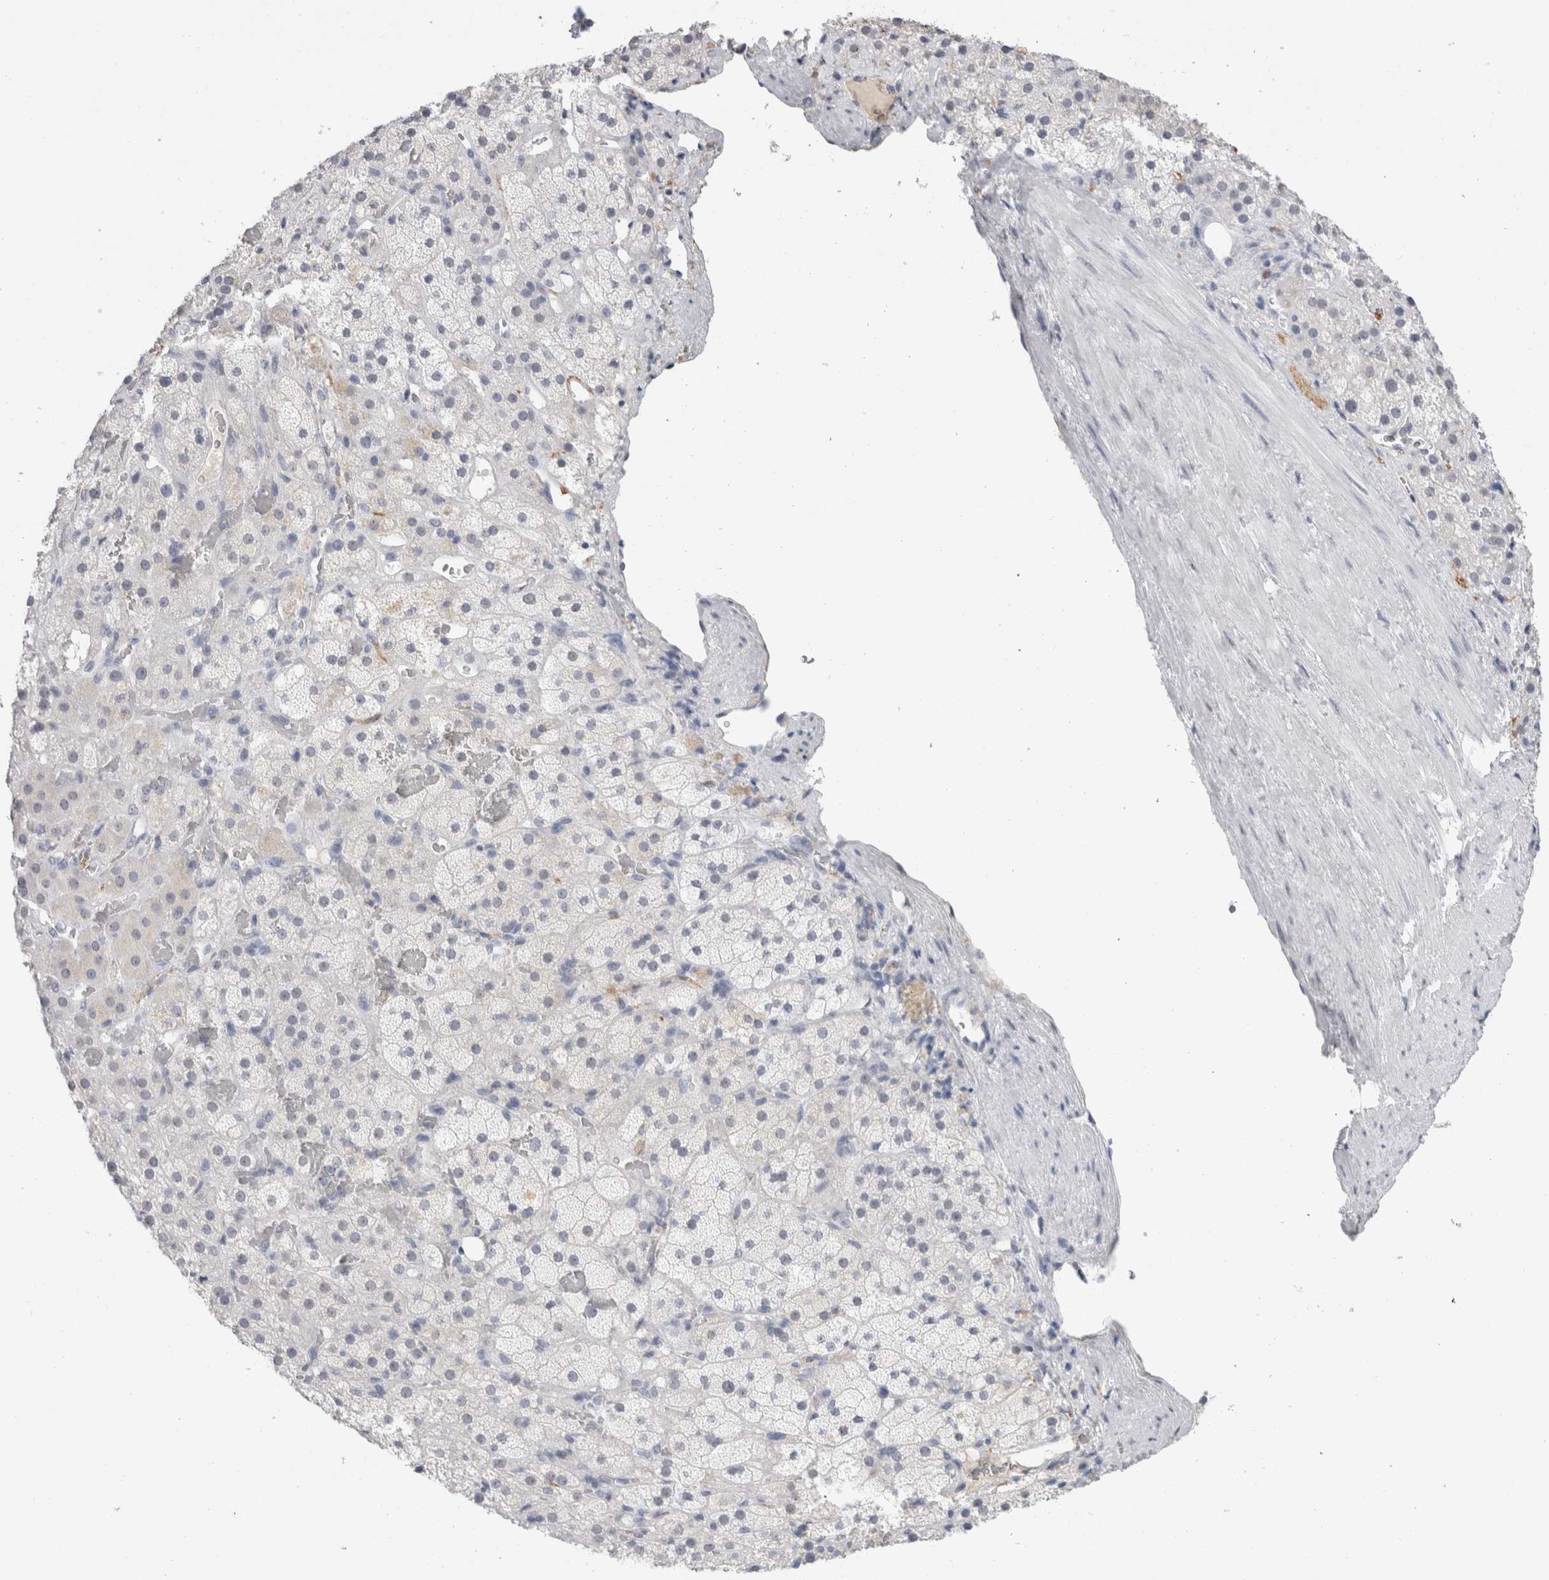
{"staining": {"intensity": "negative", "quantity": "none", "location": "none"}, "tissue": "adrenal gland", "cell_type": "Glandular cells", "image_type": "normal", "snomed": [{"axis": "morphology", "description": "Normal tissue, NOS"}, {"axis": "topography", "description": "Adrenal gland"}], "caption": "The micrograph reveals no significant expression in glandular cells of adrenal gland.", "gene": "CADM3", "patient": {"sex": "male", "age": 57}}